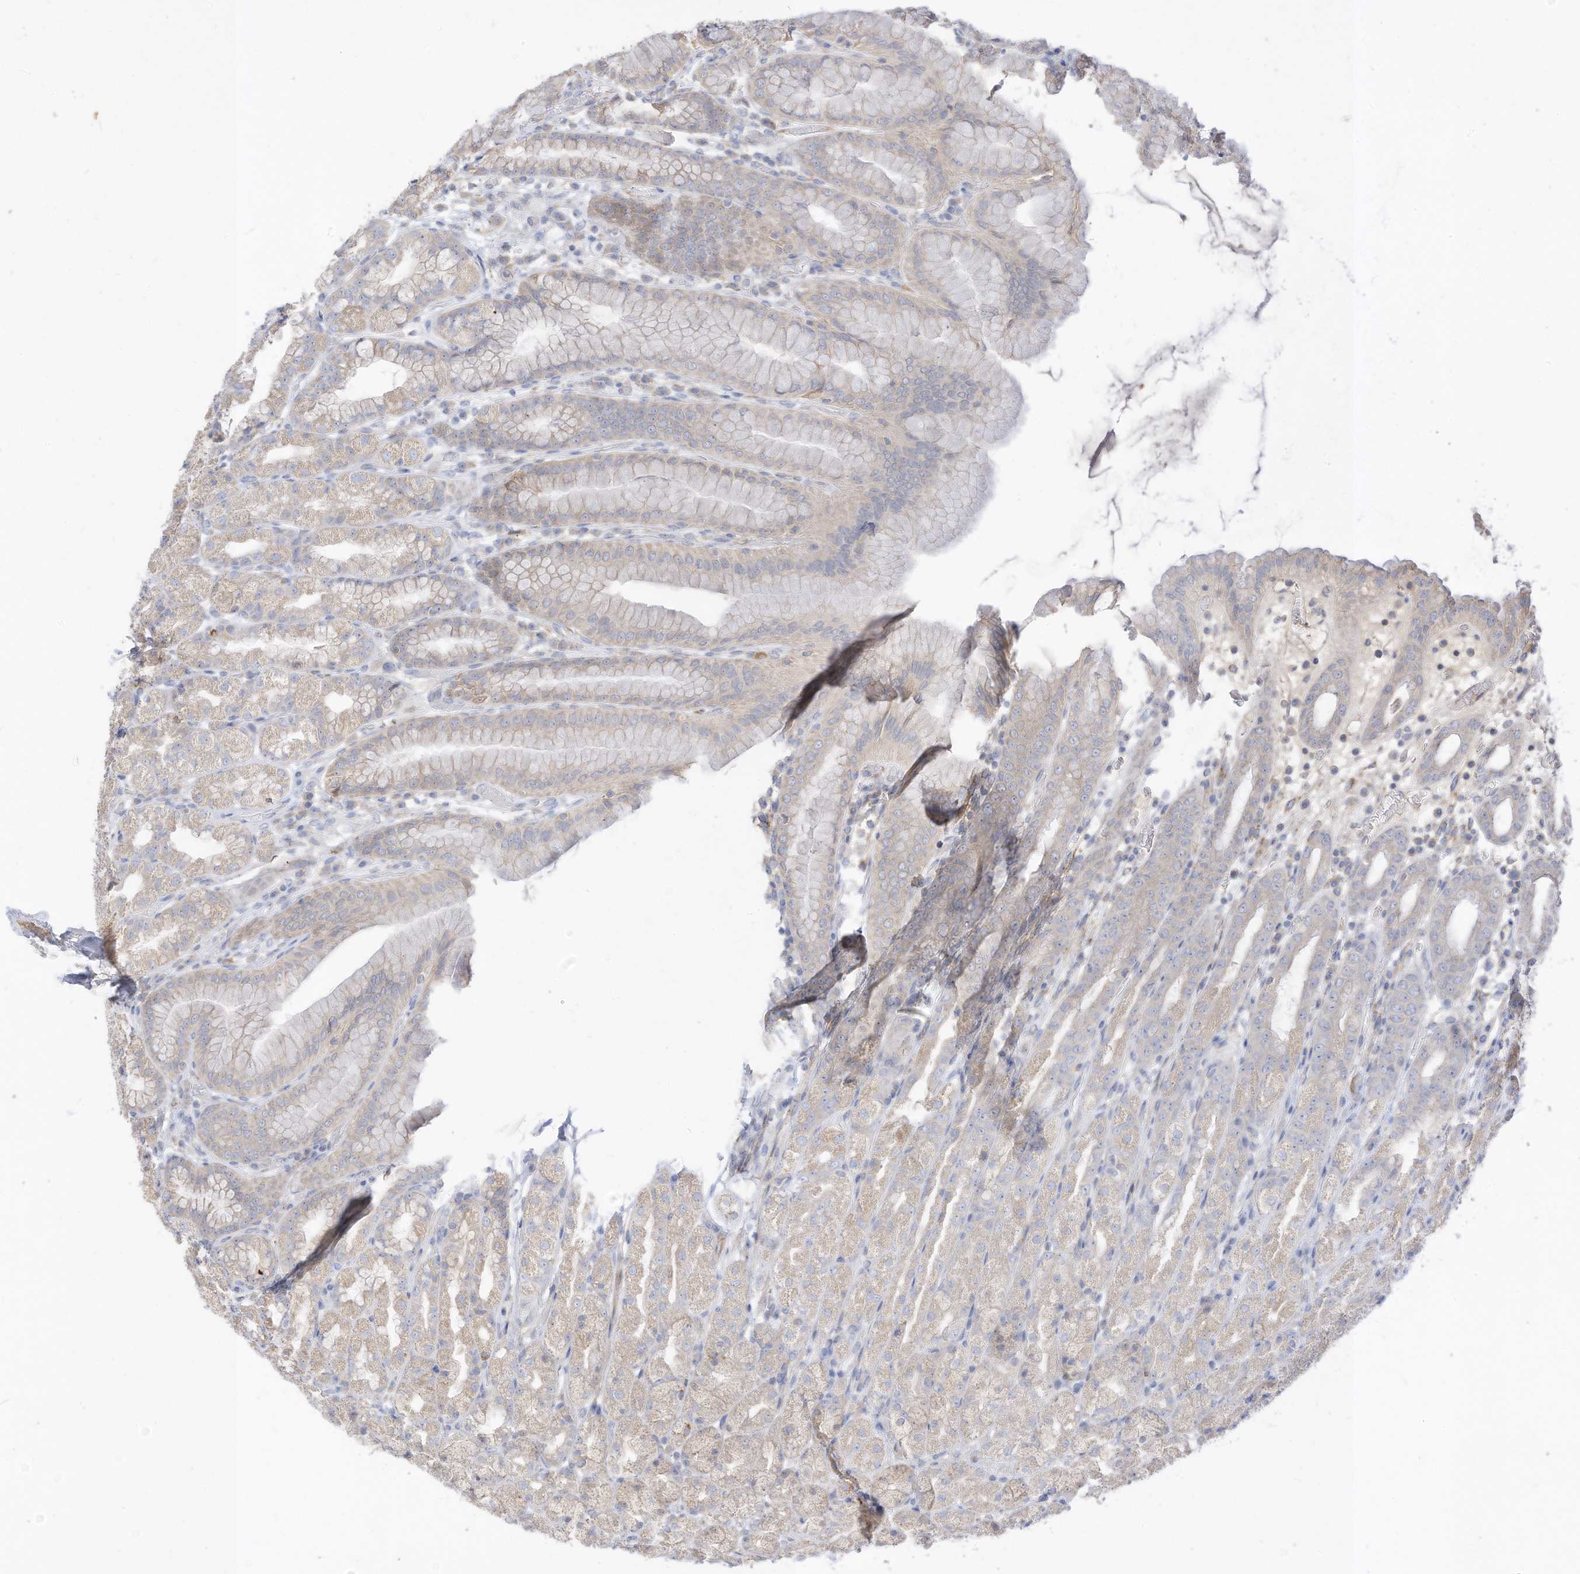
{"staining": {"intensity": "weak", "quantity": "25%-75%", "location": "cytoplasmic/membranous"}, "tissue": "stomach", "cell_type": "Glandular cells", "image_type": "normal", "snomed": [{"axis": "morphology", "description": "Normal tissue, NOS"}, {"axis": "topography", "description": "Stomach, upper"}], "caption": "The micrograph demonstrates a brown stain indicating the presence of a protein in the cytoplasmic/membranous of glandular cells in stomach.", "gene": "RASA2", "patient": {"sex": "male", "age": 68}}